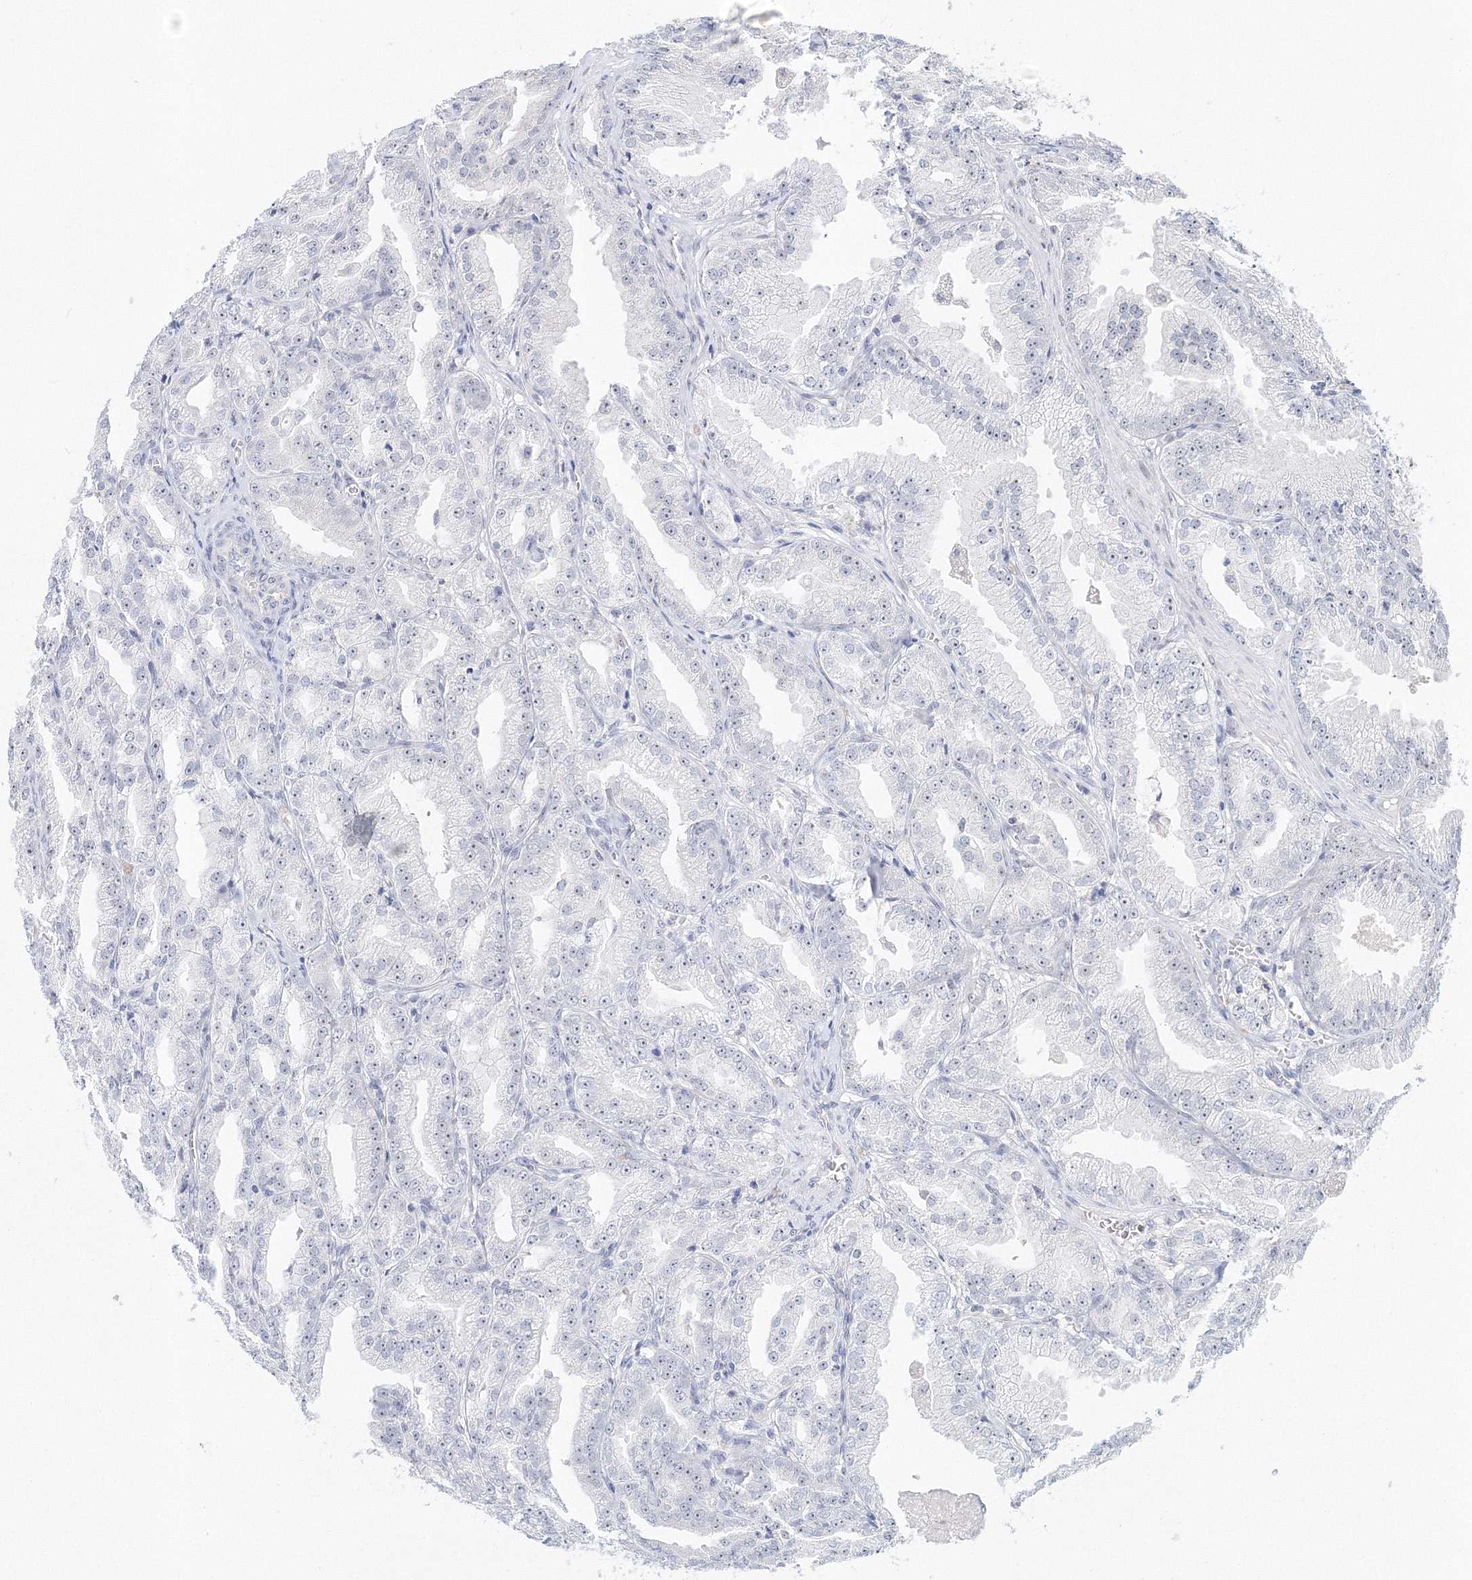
{"staining": {"intensity": "weak", "quantity": "<25%", "location": "nuclear"}, "tissue": "prostate cancer", "cell_type": "Tumor cells", "image_type": "cancer", "snomed": [{"axis": "morphology", "description": "Adenocarcinoma, High grade"}, {"axis": "topography", "description": "Prostate"}], "caption": "This is an immunohistochemistry (IHC) histopathology image of human prostate cancer. There is no expression in tumor cells.", "gene": "SIRT7", "patient": {"sex": "male", "age": 61}}